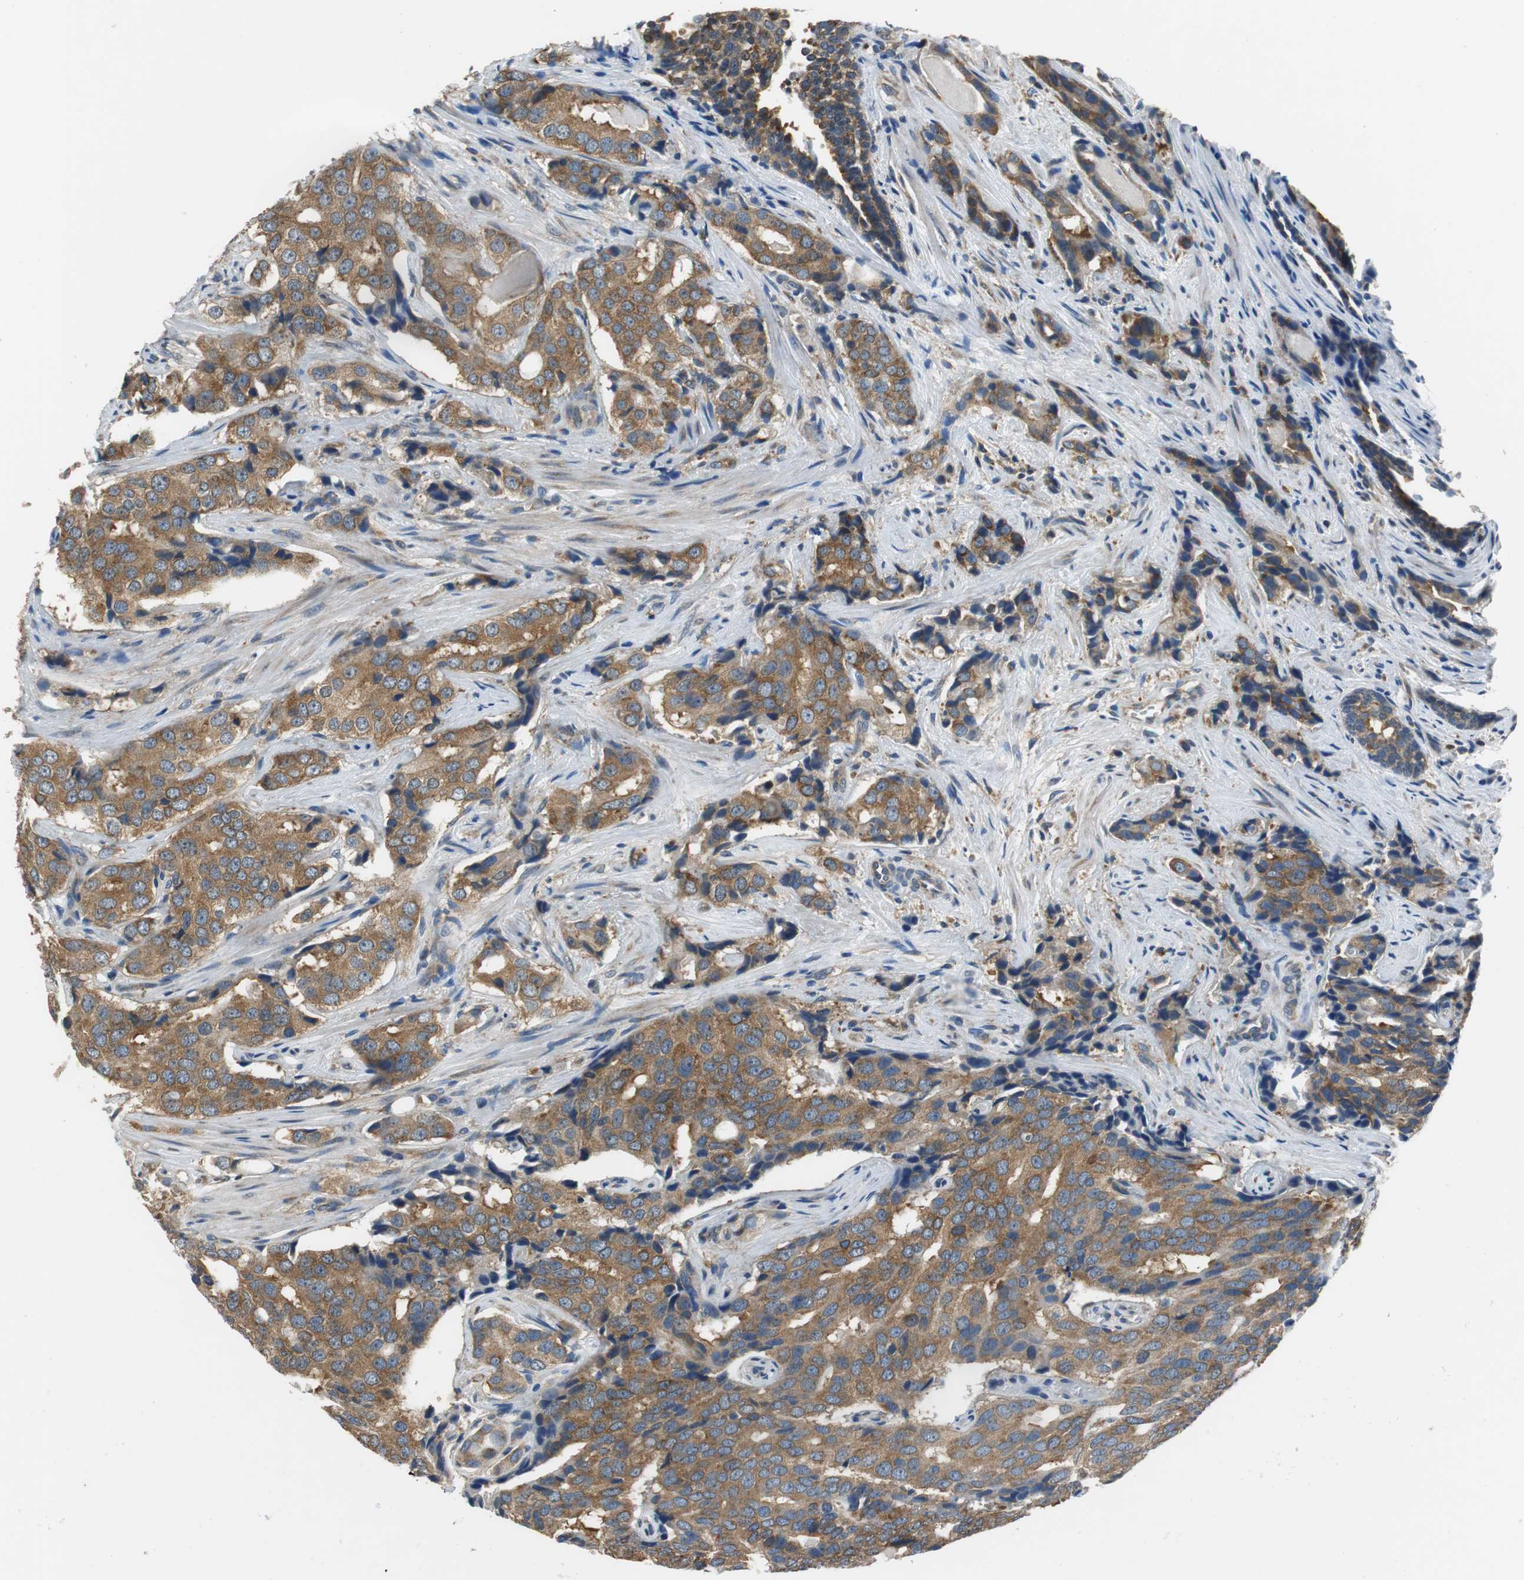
{"staining": {"intensity": "moderate", "quantity": ">75%", "location": "cytoplasmic/membranous"}, "tissue": "prostate cancer", "cell_type": "Tumor cells", "image_type": "cancer", "snomed": [{"axis": "morphology", "description": "Adenocarcinoma, High grade"}, {"axis": "topography", "description": "Prostate"}], "caption": "Protein staining displays moderate cytoplasmic/membranous positivity in about >75% of tumor cells in prostate cancer (high-grade adenocarcinoma).", "gene": "CNOT3", "patient": {"sex": "male", "age": 58}}